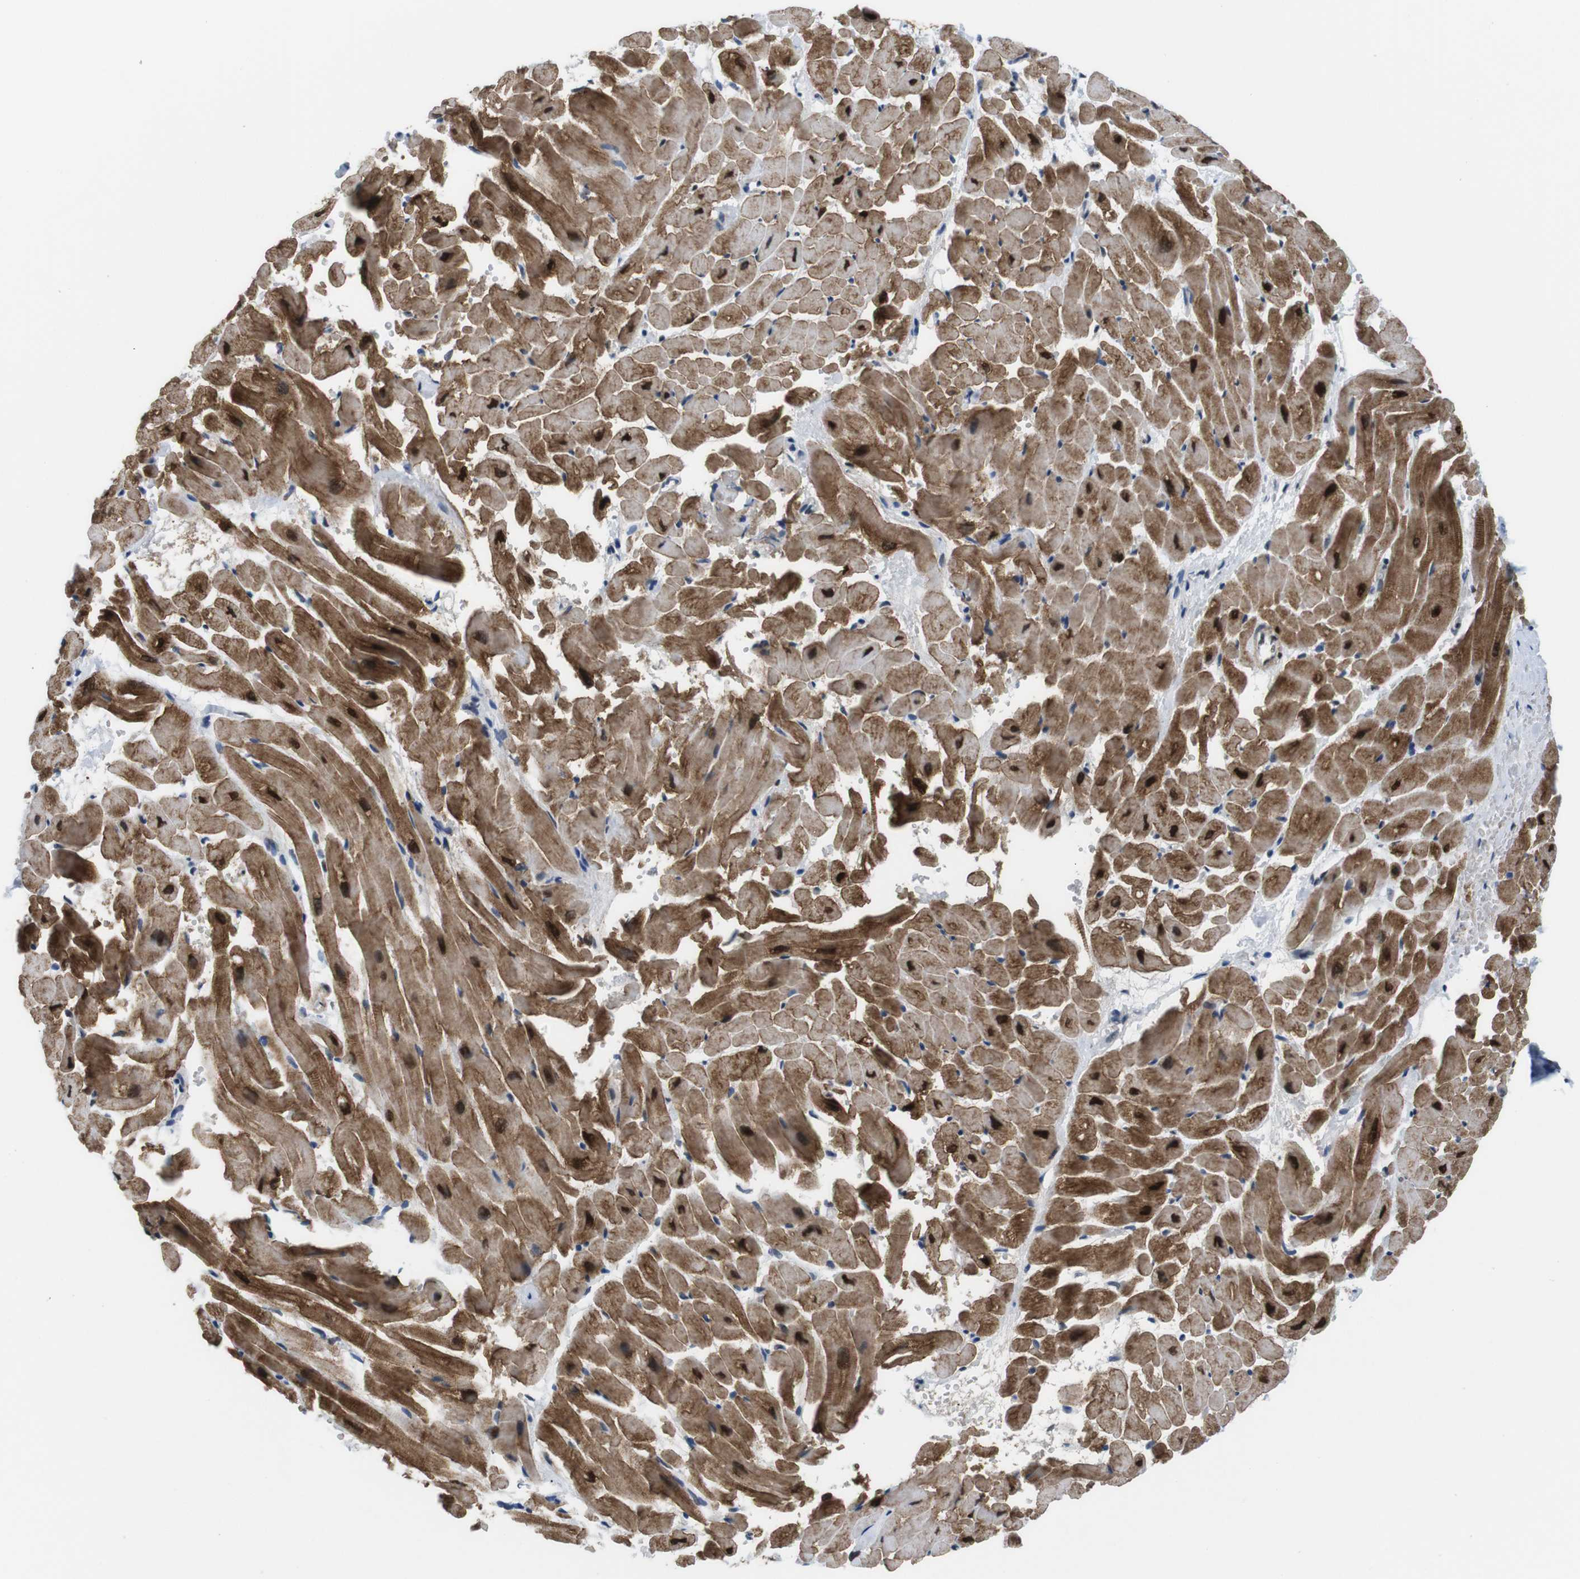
{"staining": {"intensity": "strong", "quantity": ">75%", "location": "cytoplasmic/membranous,nuclear"}, "tissue": "heart muscle", "cell_type": "Cardiomyocytes", "image_type": "normal", "snomed": [{"axis": "morphology", "description": "Normal tissue, NOS"}, {"axis": "topography", "description": "Heart"}], "caption": "Protein analysis of unremarkable heart muscle demonstrates strong cytoplasmic/membranous,nuclear positivity in approximately >75% of cardiomyocytes.", "gene": "PSME3", "patient": {"sex": "male", "age": 45}}